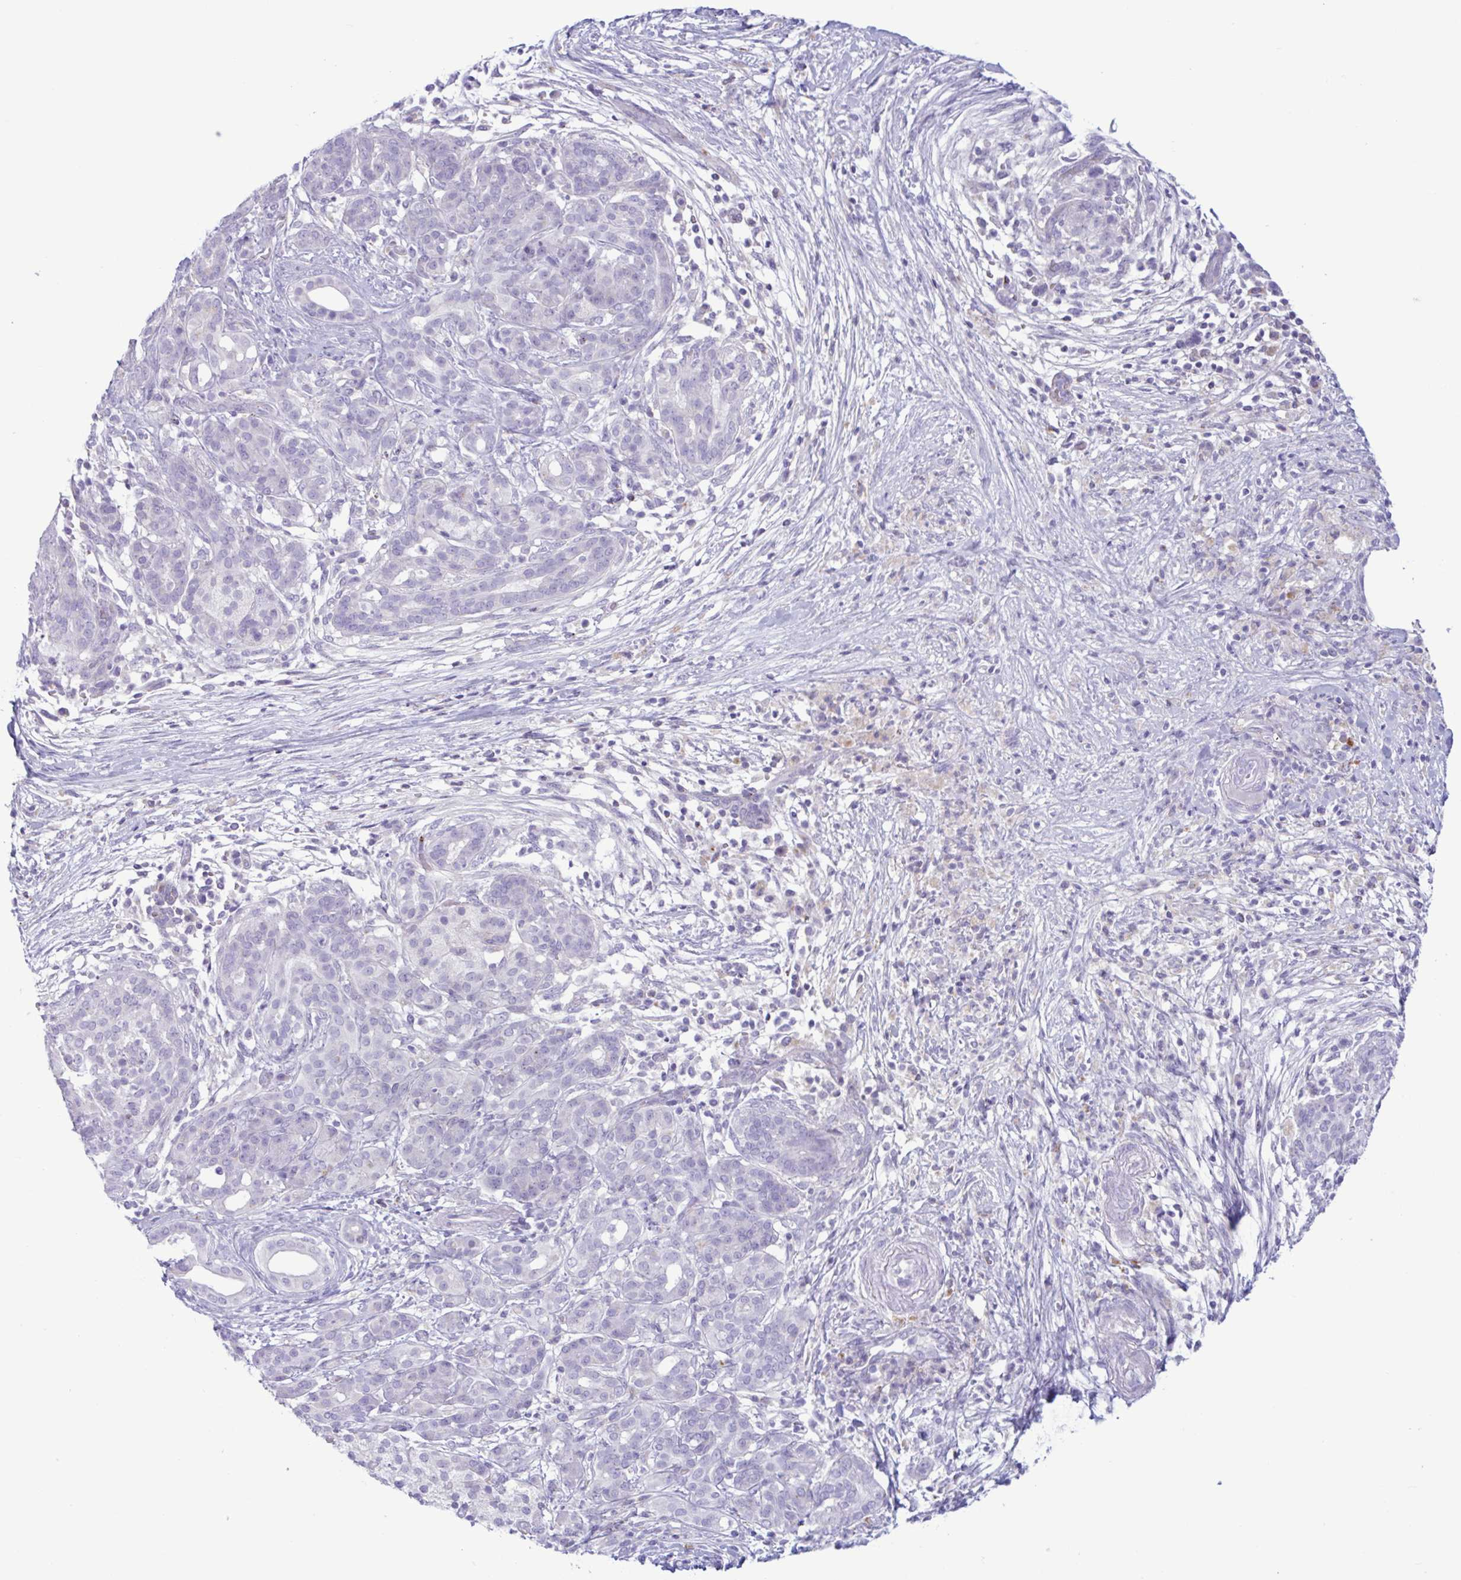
{"staining": {"intensity": "negative", "quantity": "none", "location": "none"}, "tissue": "pancreatic cancer", "cell_type": "Tumor cells", "image_type": "cancer", "snomed": [{"axis": "morphology", "description": "Adenocarcinoma, NOS"}, {"axis": "topography", "description": "Pancreas"}], "caption": "A high-resolution image shows immunohistochemistry (IHC) staining of pancreatic adenocarcinoma, which displays no significant staining in tumor cells.", "gene": "XCL1", "patient": {"sex": "male", "age": 44}}